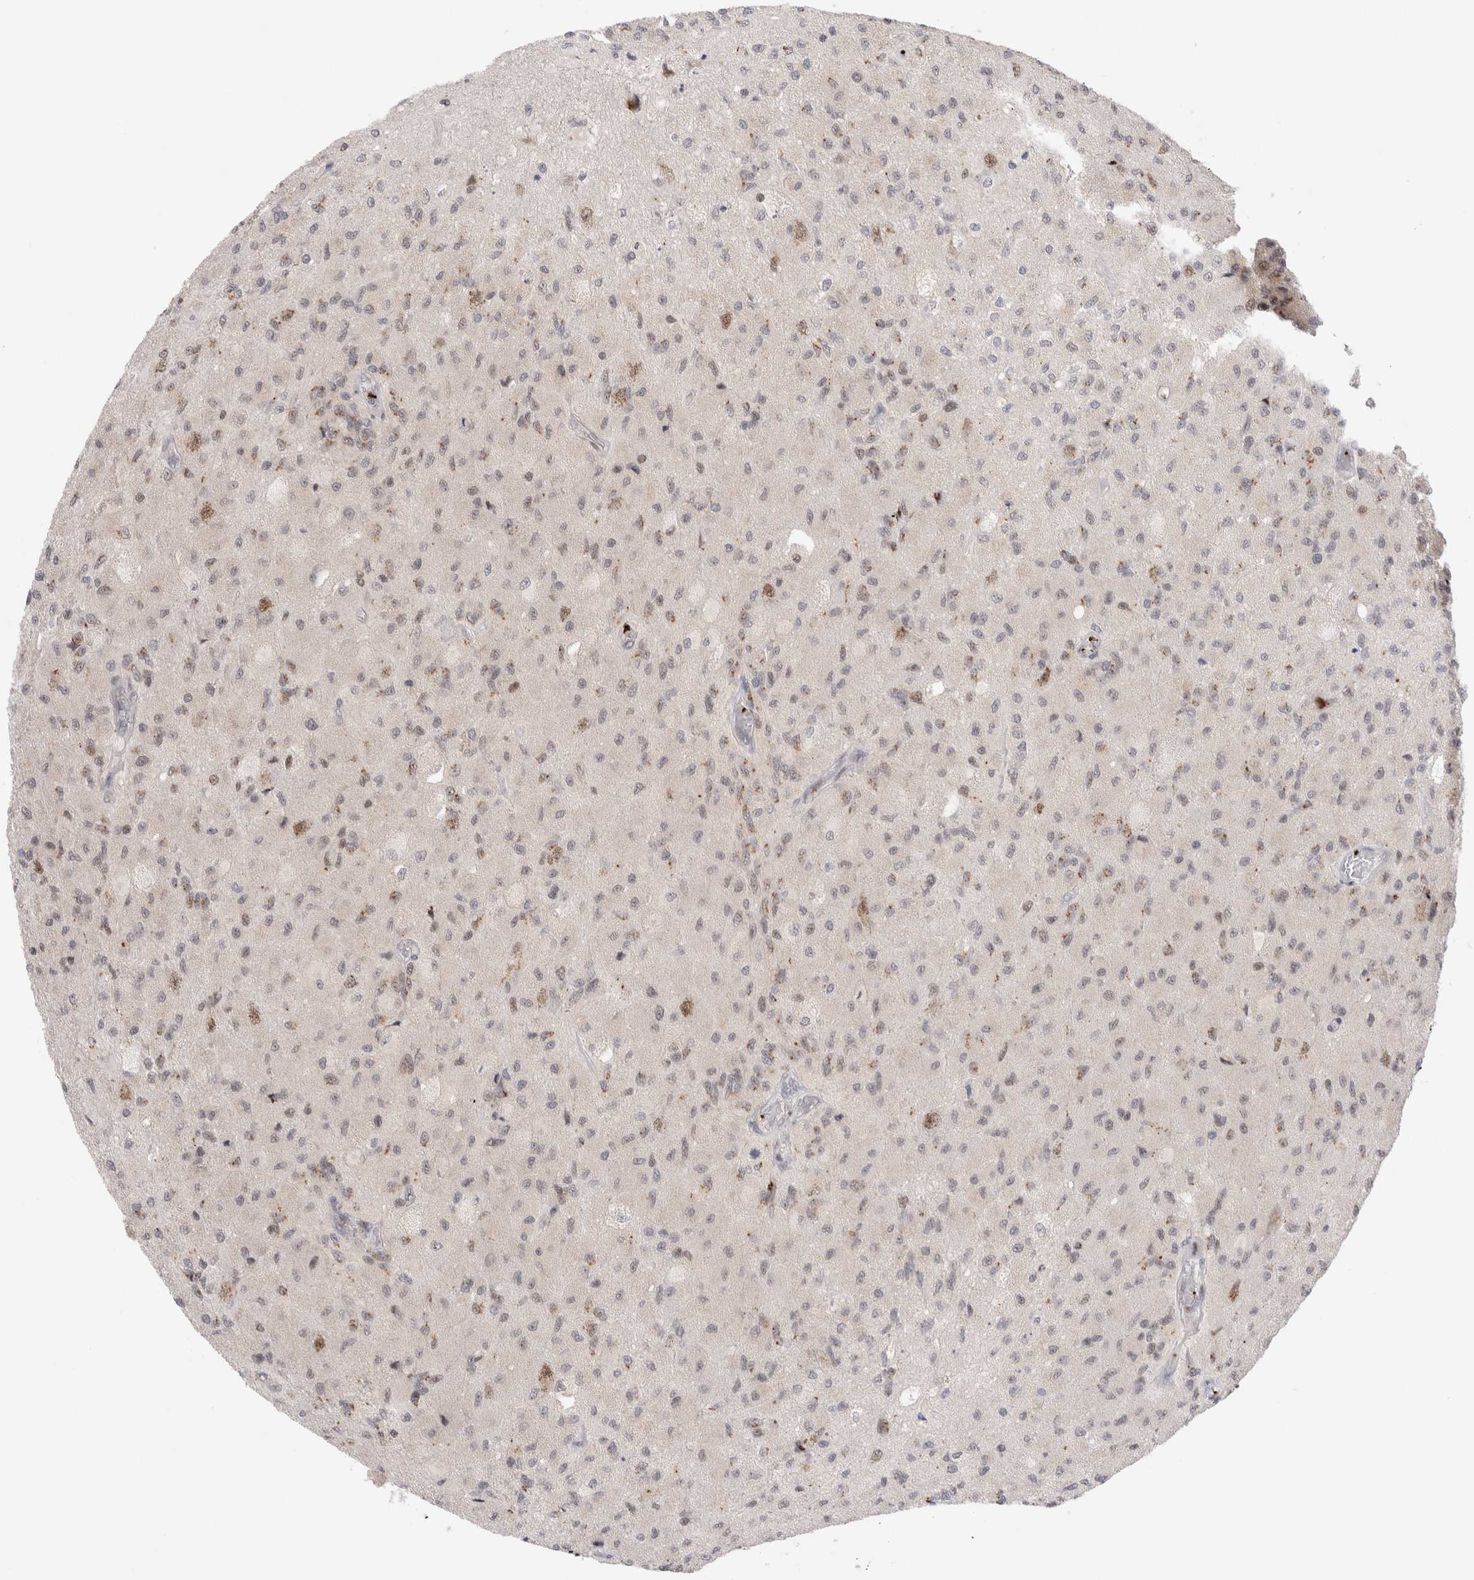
{"staining": {"intensity": "weak", "quantity": "<25%", "location": "cytoplasmic/membranous,nuclear"}, "tissue": "glioma", "cell_type": "Tumor cells", "image_type": "cancer", "snomed": [{"axis": "morphology", "description": "Normal tissue, NOS"}, {"axis": "morphology", "description": "Glioma, malignant, High grade"}, {"axis": "topography", "description": "Cerebral cortex"}], "caption": "An image of malignant glioma (high-grade) stained for a protein displays no brown staining in tumor cells.", "gene": "VPS28", "patient": {"sex": "male", "age": 77}}